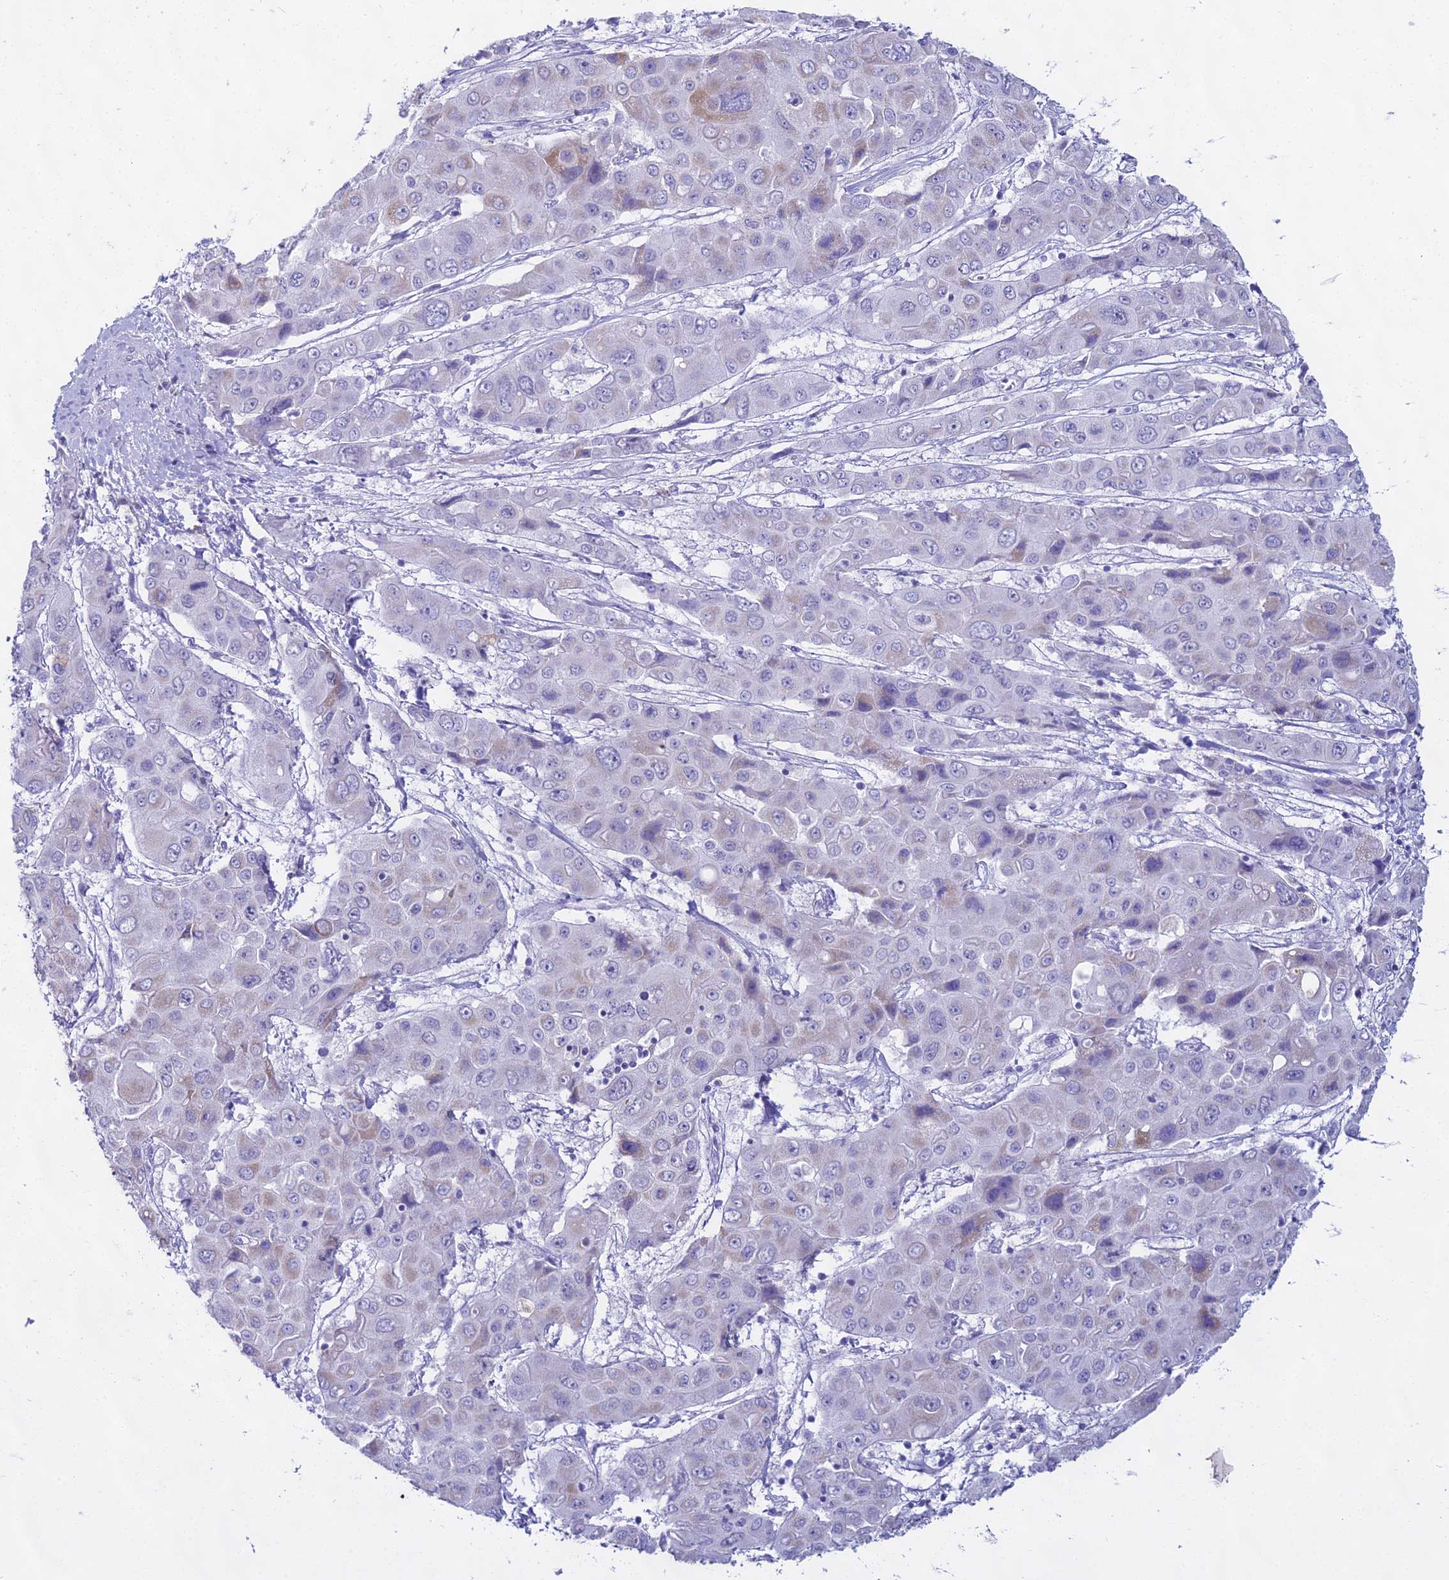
{"staining": {"intensity": "weak", "quantity": "<25%", "location": "cytoplasmic/membranous"}, "tissue": "liver cancer", "cell_type": "Tumor cells", "image_type": "cancer", "snomed": [{"axis": "morphology", "description": "Cholangiocarcinoma"}, {"axis": "topography", "description": "Liver"}], "caption": "A high-resolution photomicrograph shows immunohistochemistry staining of liver cholangiocarcinoma, which demonstrates no significant positivity in tumor cells.", "gene": "CGB2", "patient": {"sex": "male", "age": 67}}